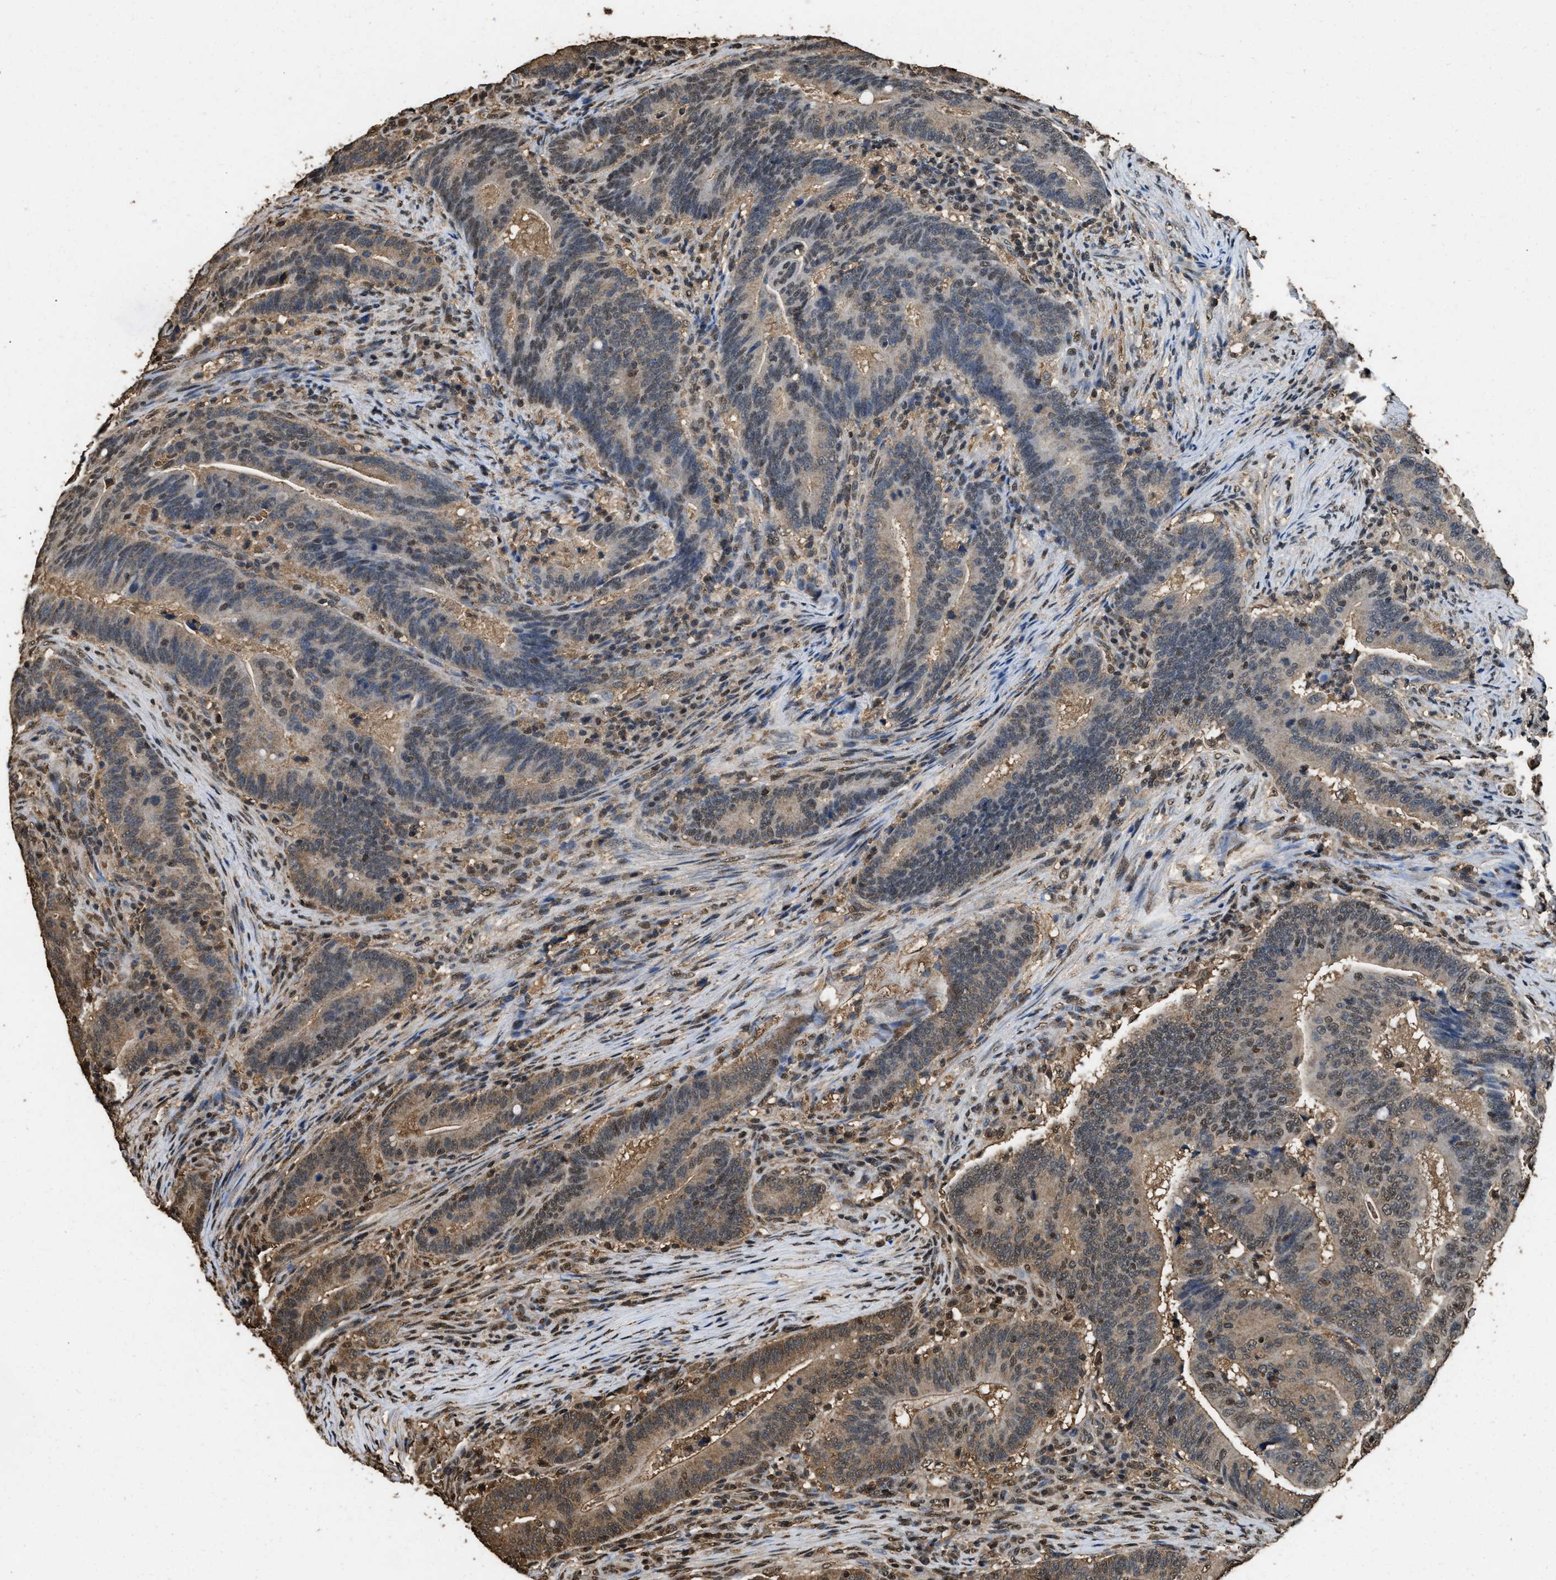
{"staining": {"intensity": "weak", "quantity": ">75%", "location": "cytoplasmic/membranous,nuclear"}, "tissue": "colorectal cancer", "cell_type": "Tumor cells", "image_type": "cancer", "snomed": [{"axis": "morphology", "description": "Normal tissue, NOS"}, {"axis": "morphology", "description": "Adenocarcinoma, NOS"}, {"axis": "topography", "description": "Colon"}], "caption": "Tumor cells show weak cytoplasmic/membranous and nuclear expression in about >75% of cells in colorectal cancer (adenocarcinoma).", "gene": "GAPDH", "patient": {"sex": "female", "age": 66}}